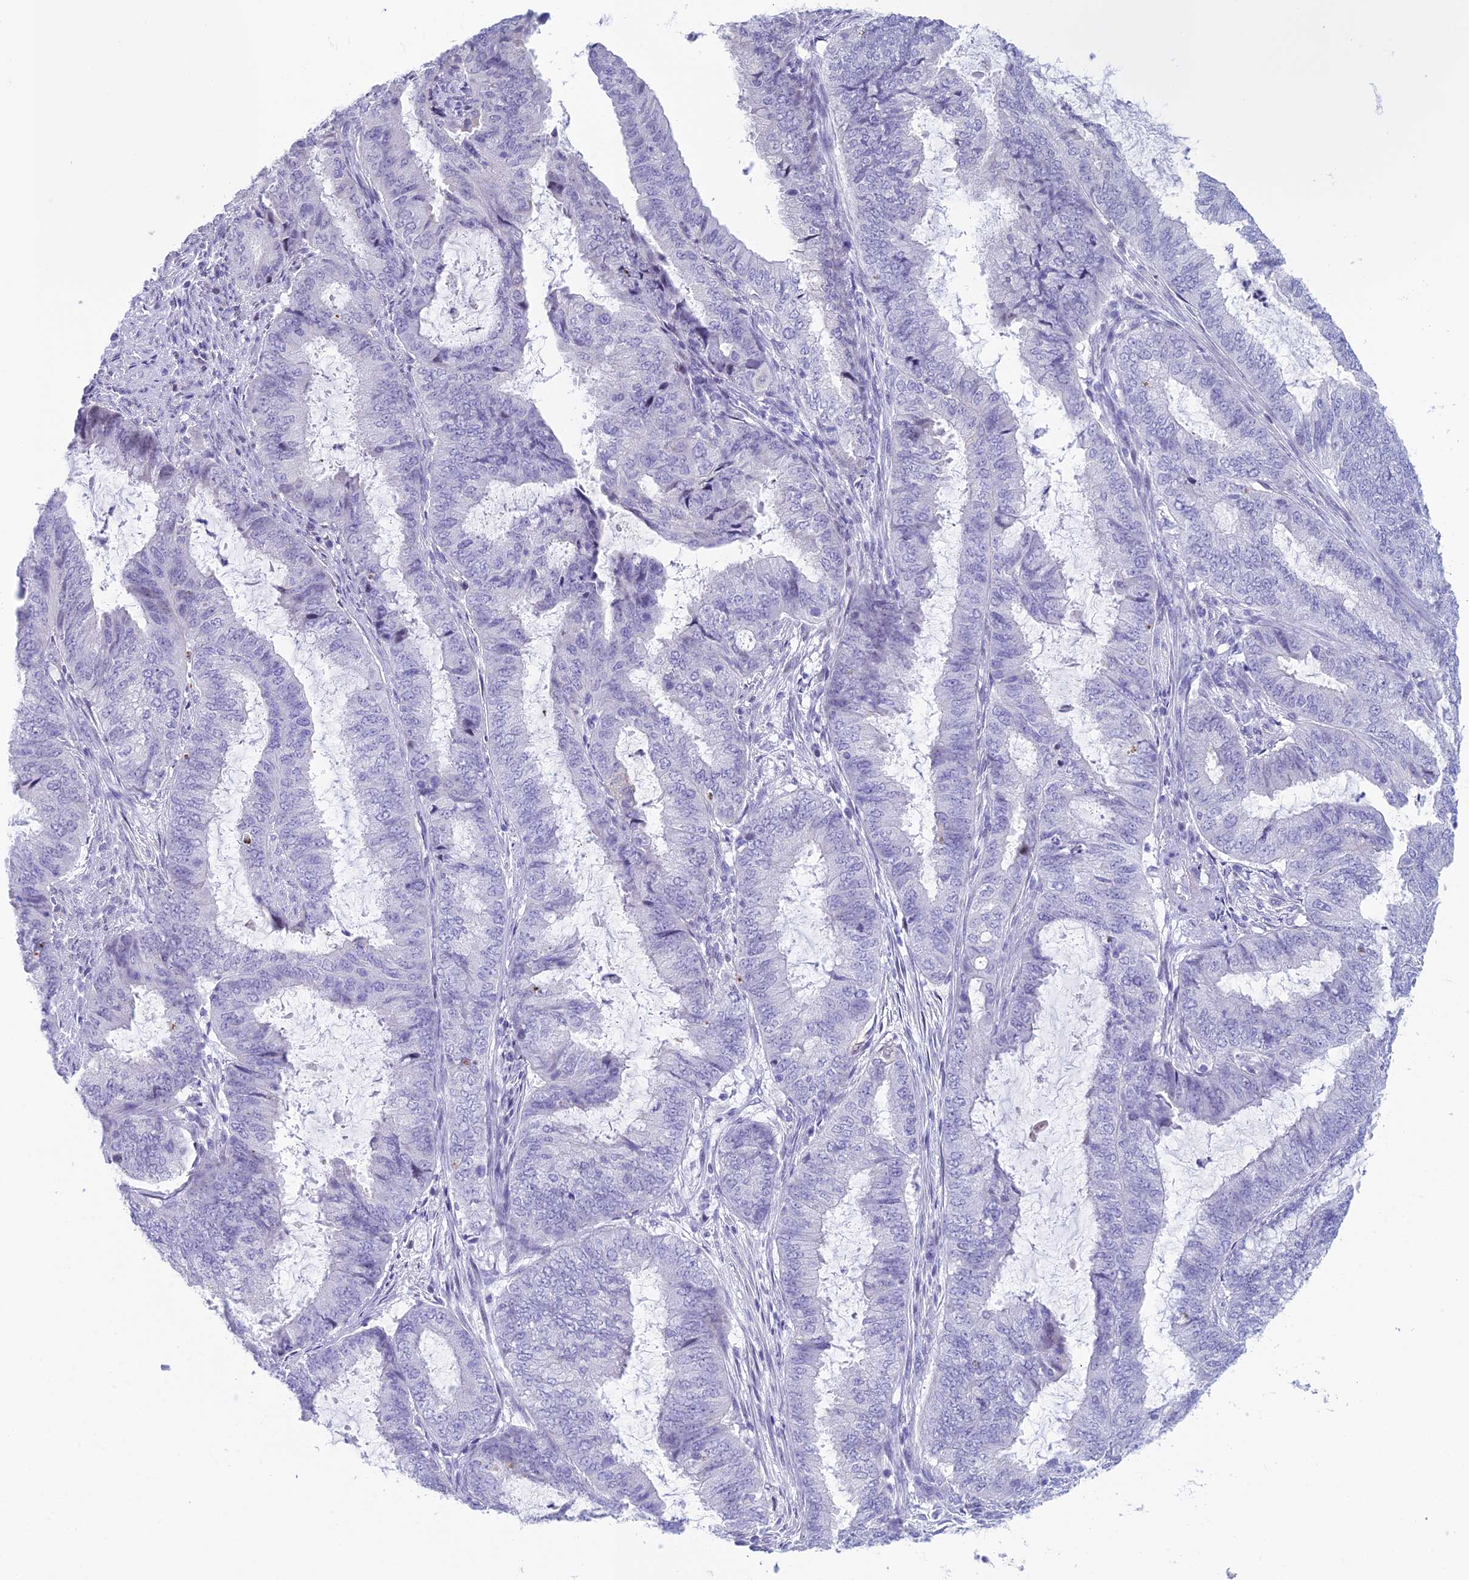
{"staining": {"intensity": "moderate", "quantity": "<25%", "location": "cytoplasmic/membranous"}, "tissue": "endometrial cancer", "cell_type": "Tumor cells", "image_type": "cancer", "snomed": [{"axis": "morphology", "description": "Adenocarcinoma, NOS"}, {"axis": "topography", "description": "Endometrium"}], "caption": "This image displays adenocarcinoma (endometrial) stained with immunohistochemistry (IHC) to label a protein in brown. The cytoplasmic/membranous of tumor cells show moderate positivity for the protein. Nuclei are counter-stained blue.", "gene": "CC2D2A", "patient": {"sex": "female", "age": 51}}